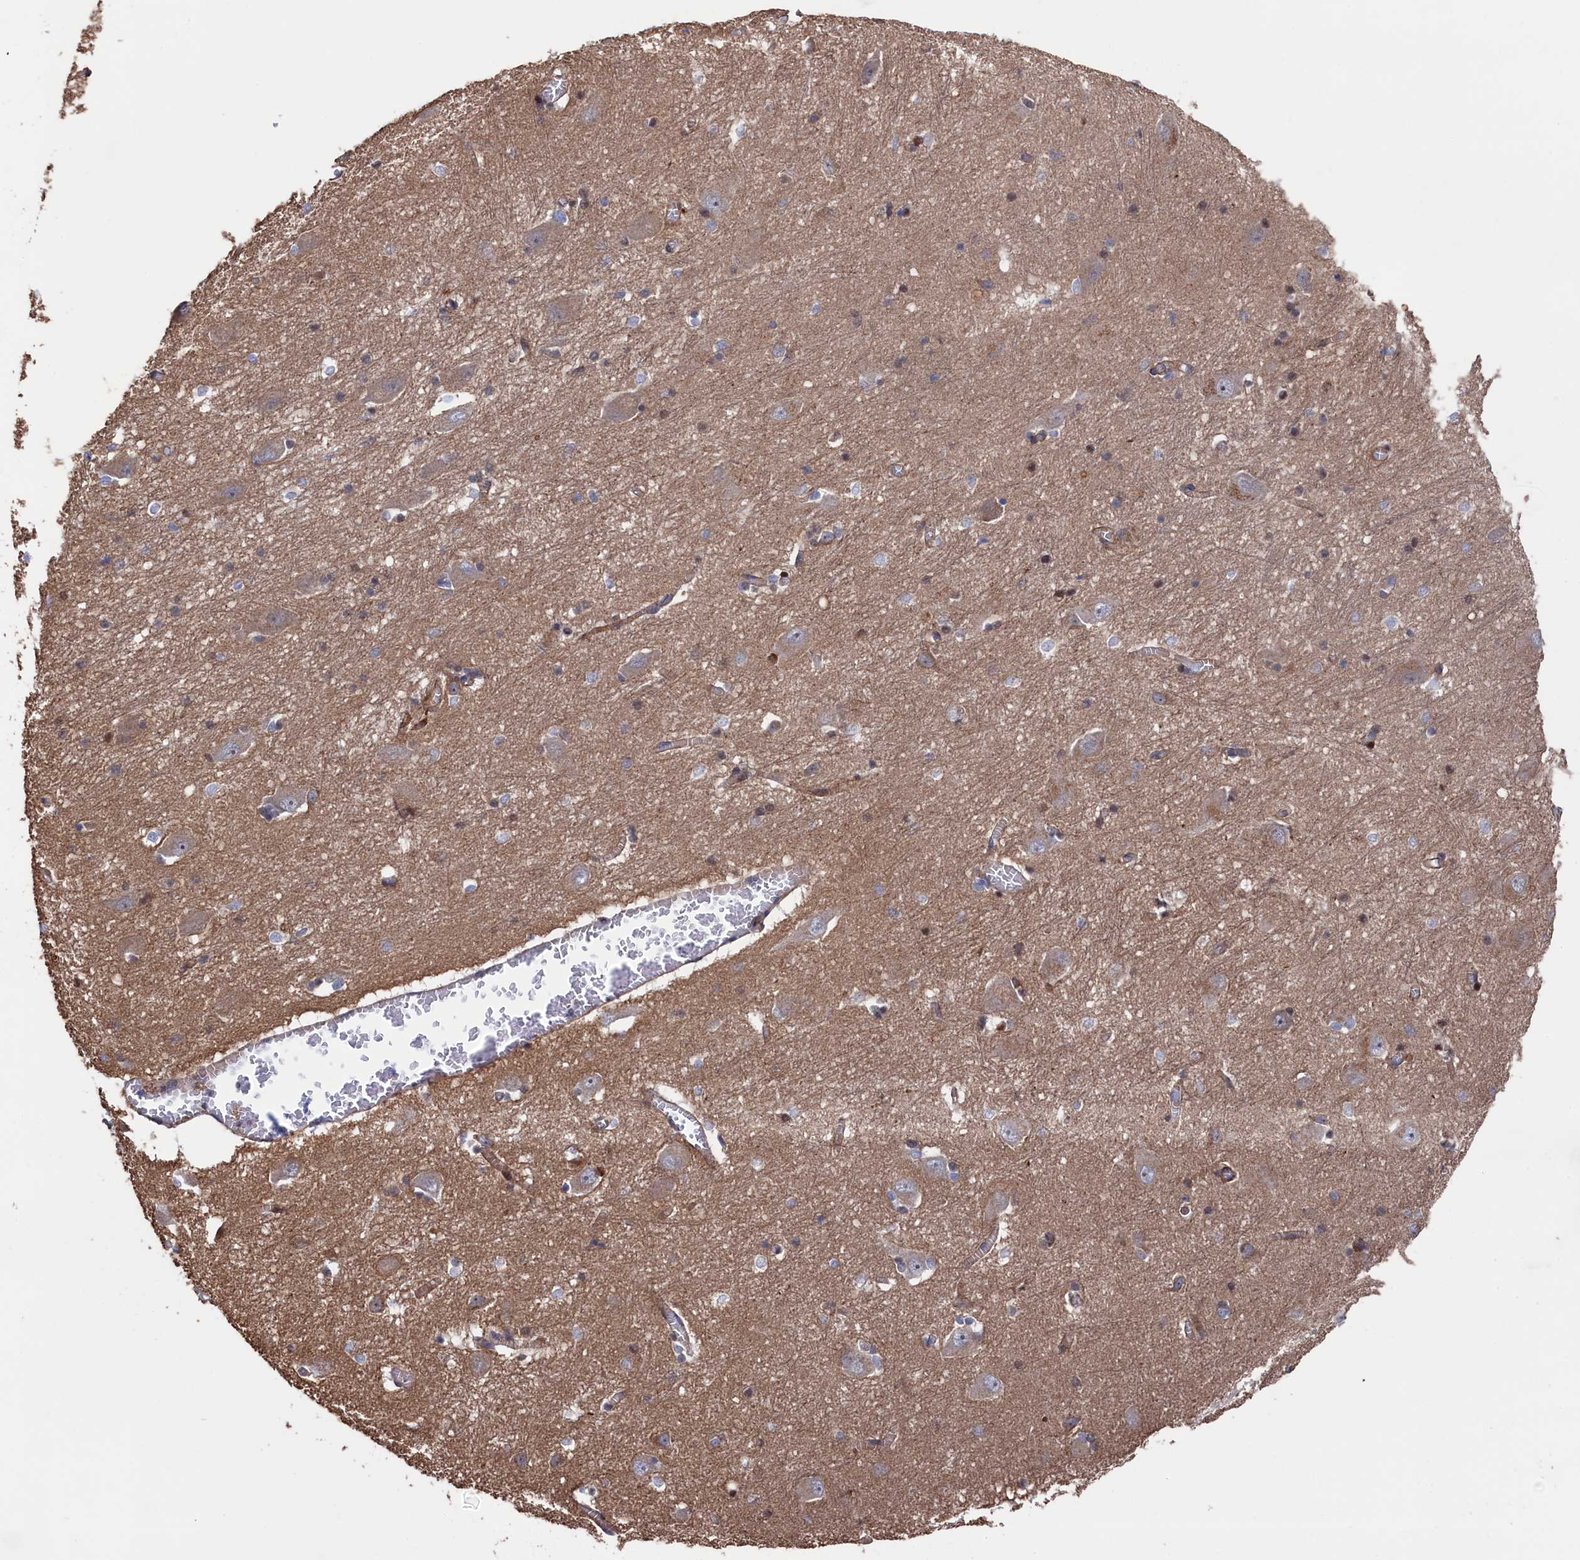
{"staining": {"intensity": "weak", "quantity": "25%-75%", "location": "cytoplasmic/membranous"}, "tissue": "caudate", "cell_type": "Glial cells", "image_type": "normal", "snomed": [{"axis": "morphology", "description": "Normal tissue, NOS"}, {"axis": "topography", "description": "Lateral ventricle wall"}], "caption": "DAB immunohistochemical staining of normal caudate reveals weak cytoplasmic/membranous protein expression in approximately 25%-75% of glial cells.", "gene": "ZNF891", "patient": {"sex": "male", "age": 37}}